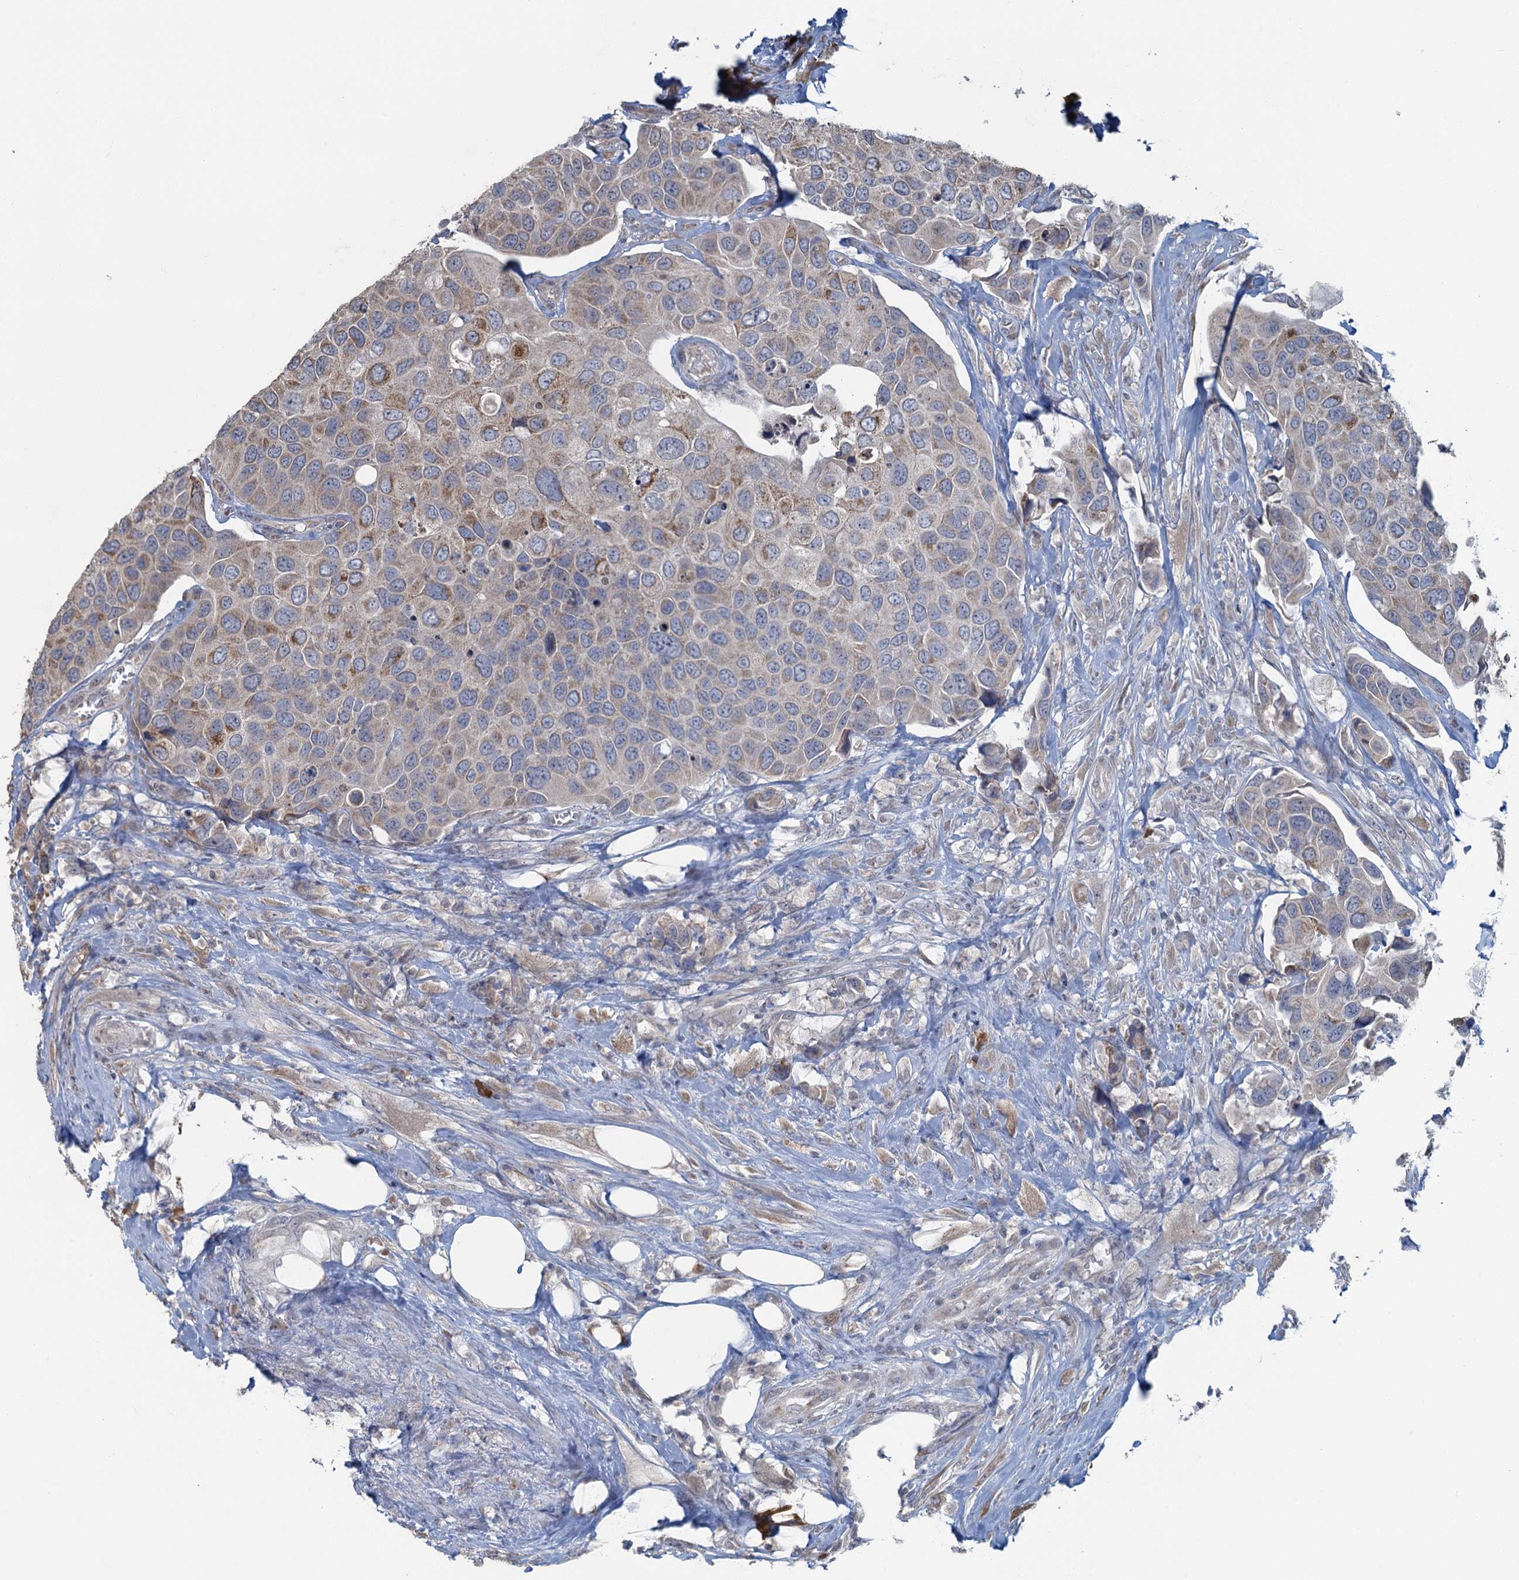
{"staining": {"intensity": "moderate", "quantity": "<25%", "location": "cytoplasmic/membranous"}, "tissue": "urothelial cancer", "cell_type": "Tumor cells", "image_type": "cancer", "snomed": [{"axis": "morphology", "description": "Urothelial carcinoma, High grade"}, {"axis": "topography", "description": "Urinary bladder"}], "caption": "Human urothelial cancer stained with a protein marker demonstrates moderate staining in tumor cells.", "gene": "TEX35", "patient": {"sex": "male", "age": 74}}